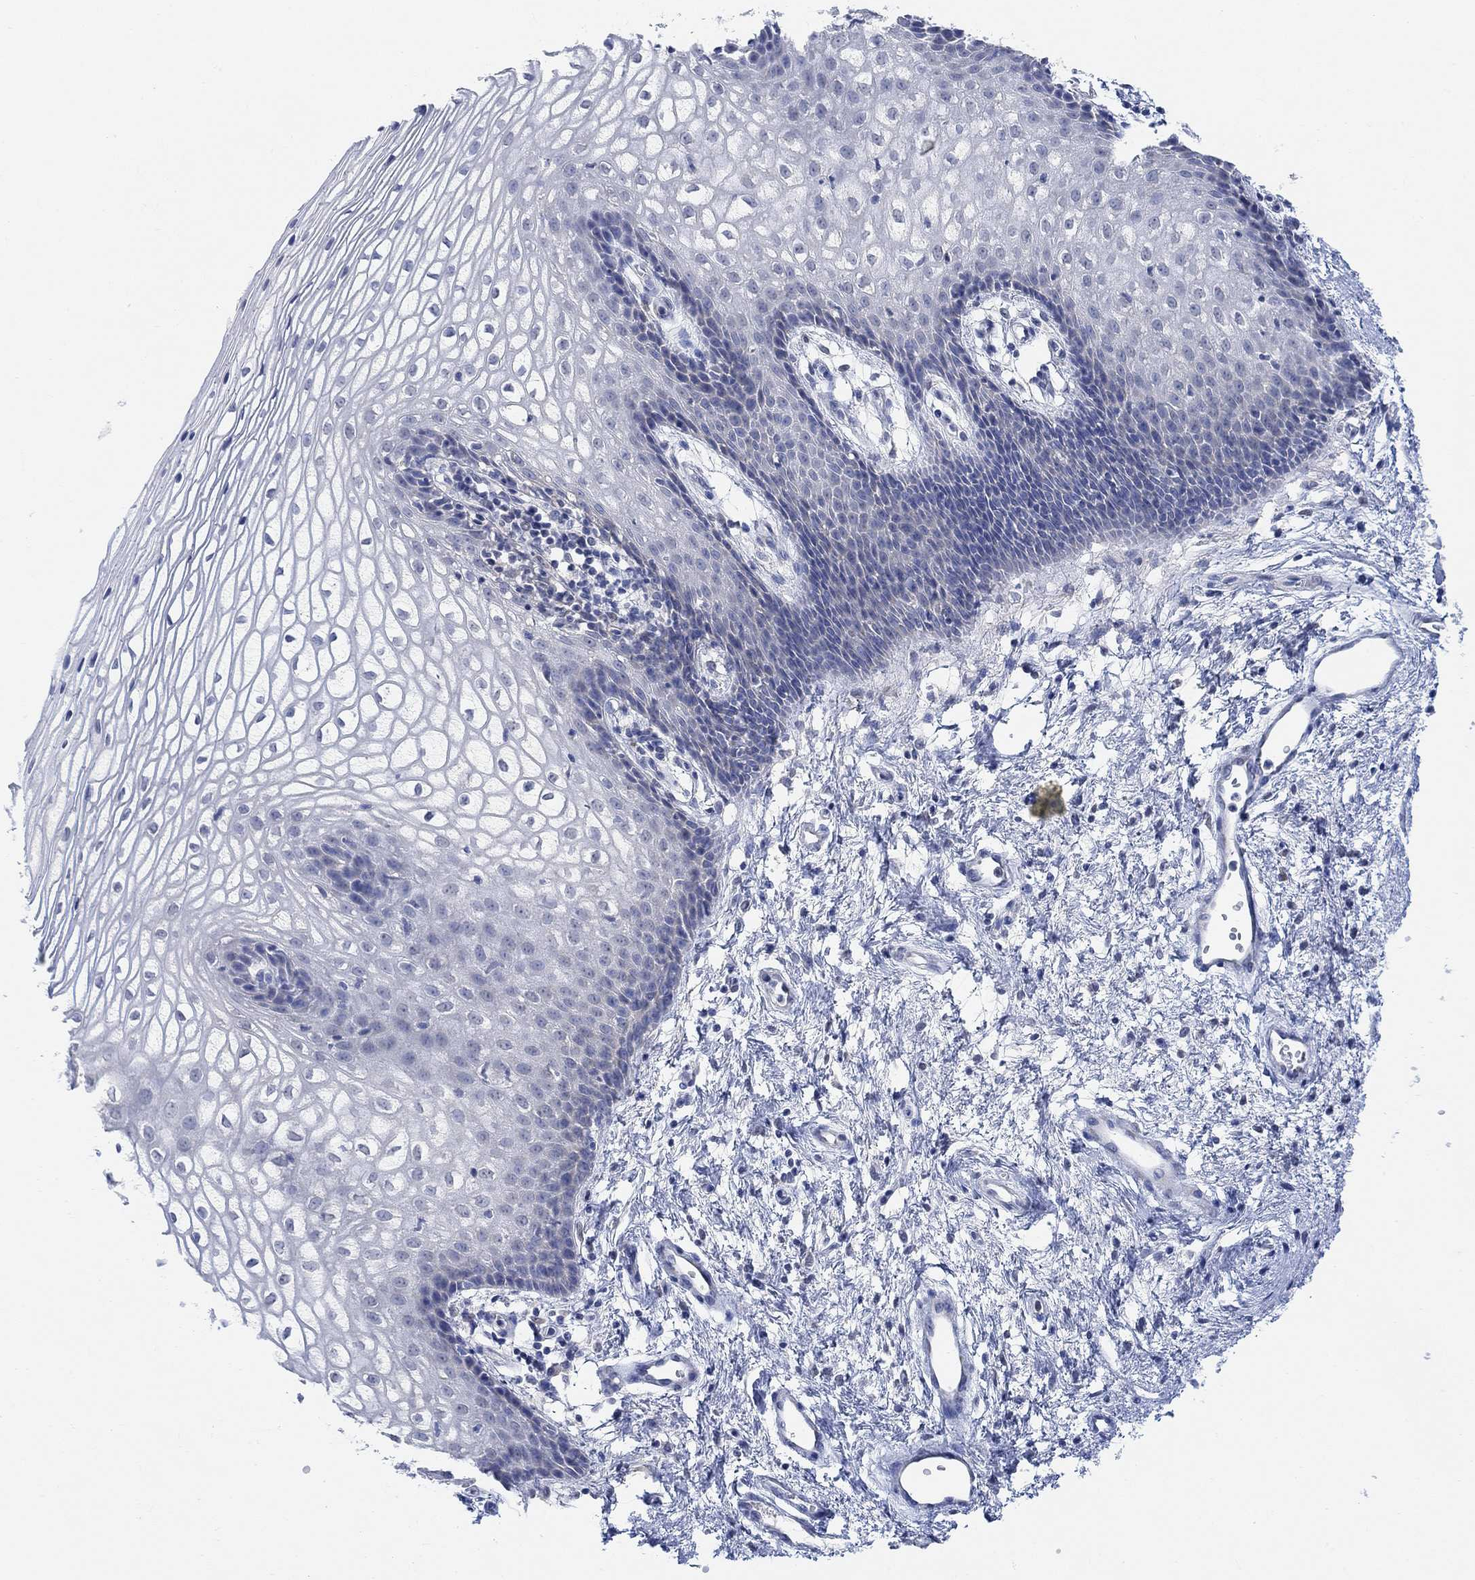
{"staining": {"intensity": "negative", "quantity": "none", "location": "none"}, "tissue": "vagina", "cell_type": "Squamous epithelial cells", "image_type": "normal", "snomed": [{"axis": "morphology", "description": "Normal tissue, NOS"}, {"axis": "topography", "description": "Vagina"}], "caption": "Immunohistochemistry image of normal vagina: vagina stained with DAB (3,3'-diaminobenzidine) demonstrates no significant protein expression in squamous epithelial cells. (DAB (3,3'-diaminobenzidine) immunohistochemistry, high magnification).", "gene": "RIMS1", "patient": {"sex": "female", "age": 34}}